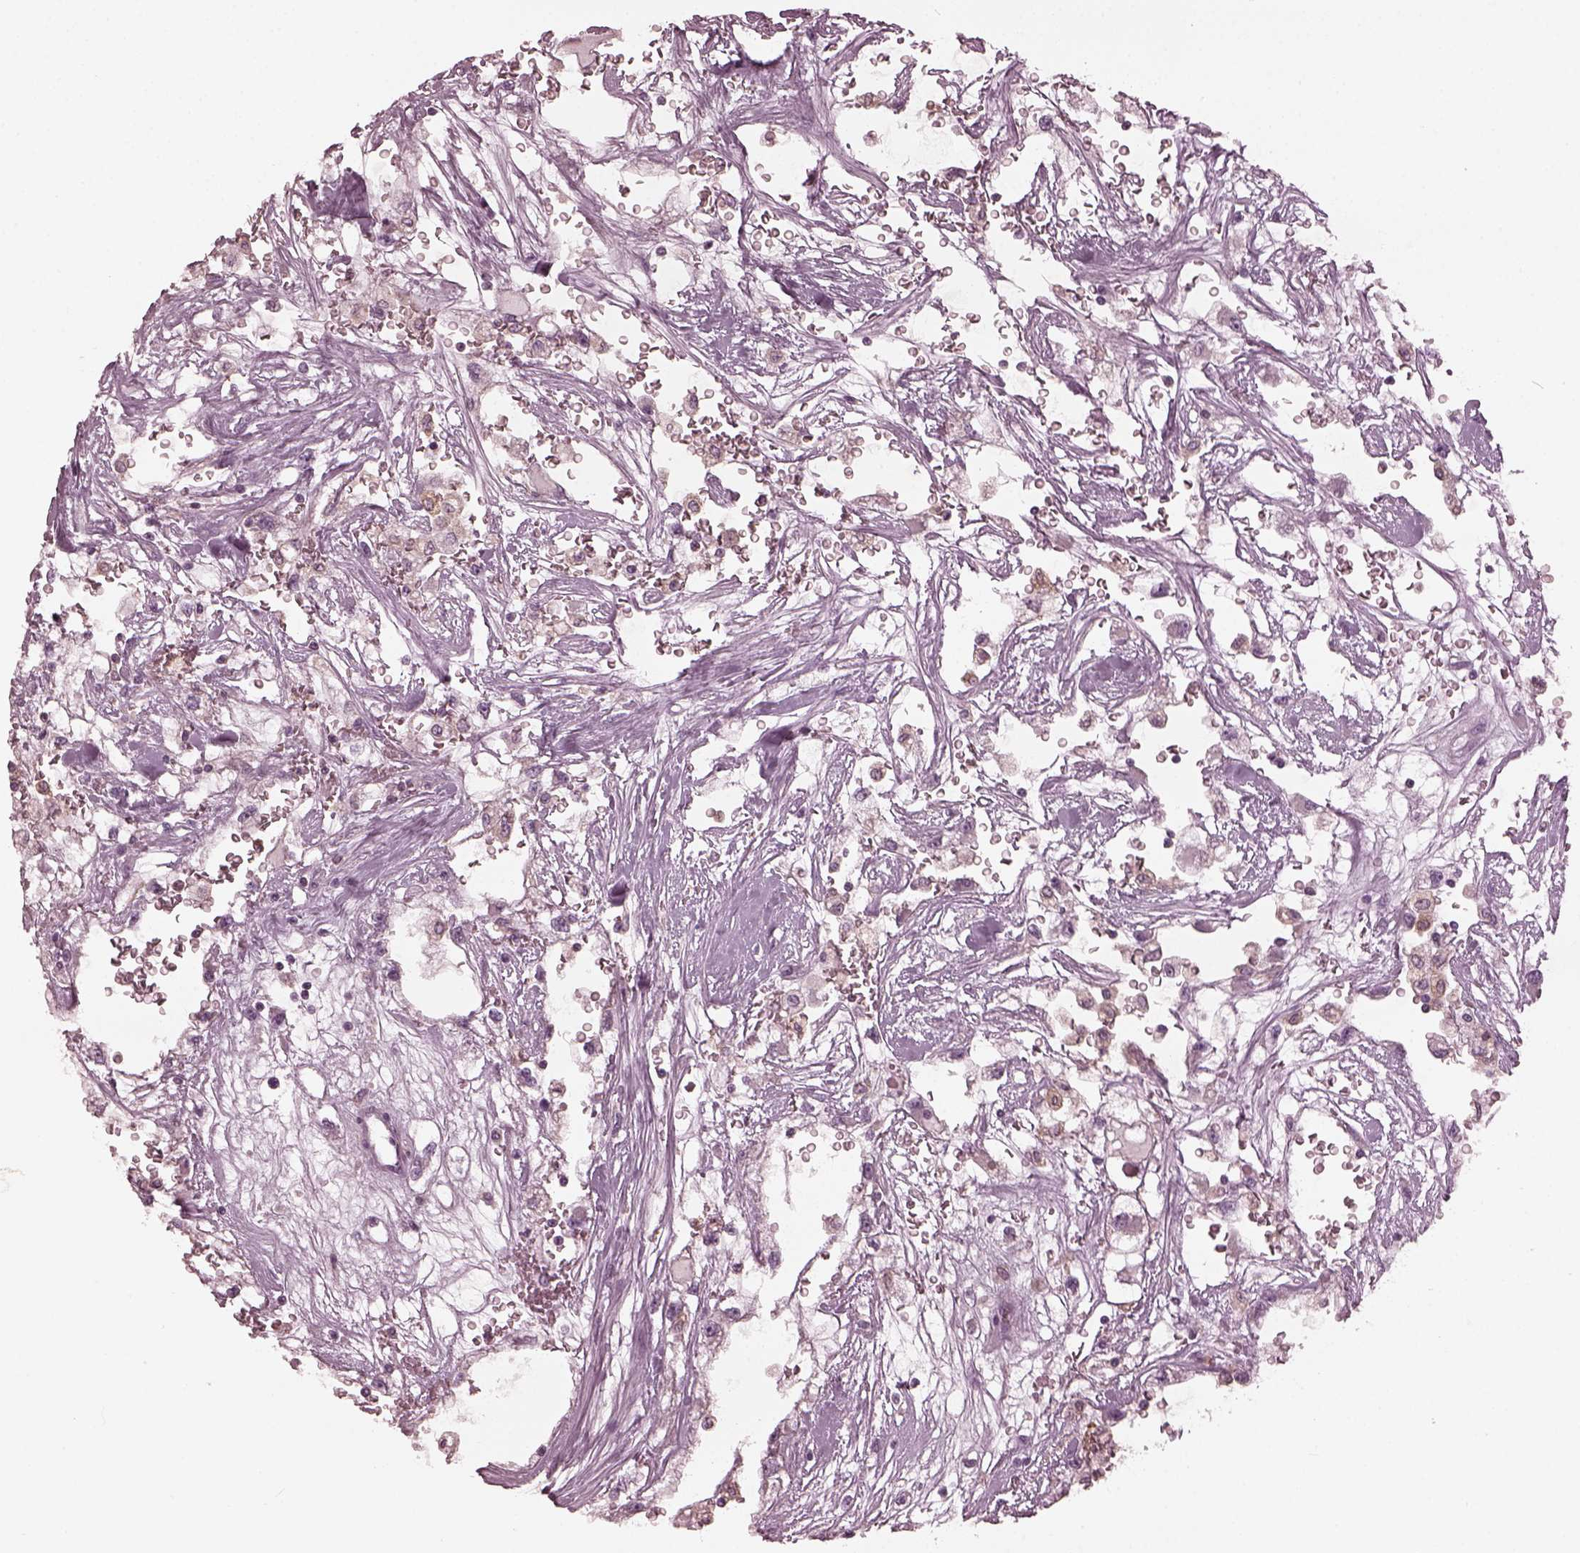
{"staining": {"intensity": "negative", "quantity": "none", "location": "none"}, "tissue": "renal cancer", "cell_type": "Tumor cells", "image_type": "cancer", "snomed": [{"axis": "morphology", "description": "Adenocarcinoma, NOS"}, {"axis": "topography", "description": "Kidney"}], "caption": "Adenocarcinoma (renal) was stained to show a protein in brown. There is no significant positivity in tumor cells.", "gene": "PSTPIP2", "patient": {"sex": "male", "age": 59}}